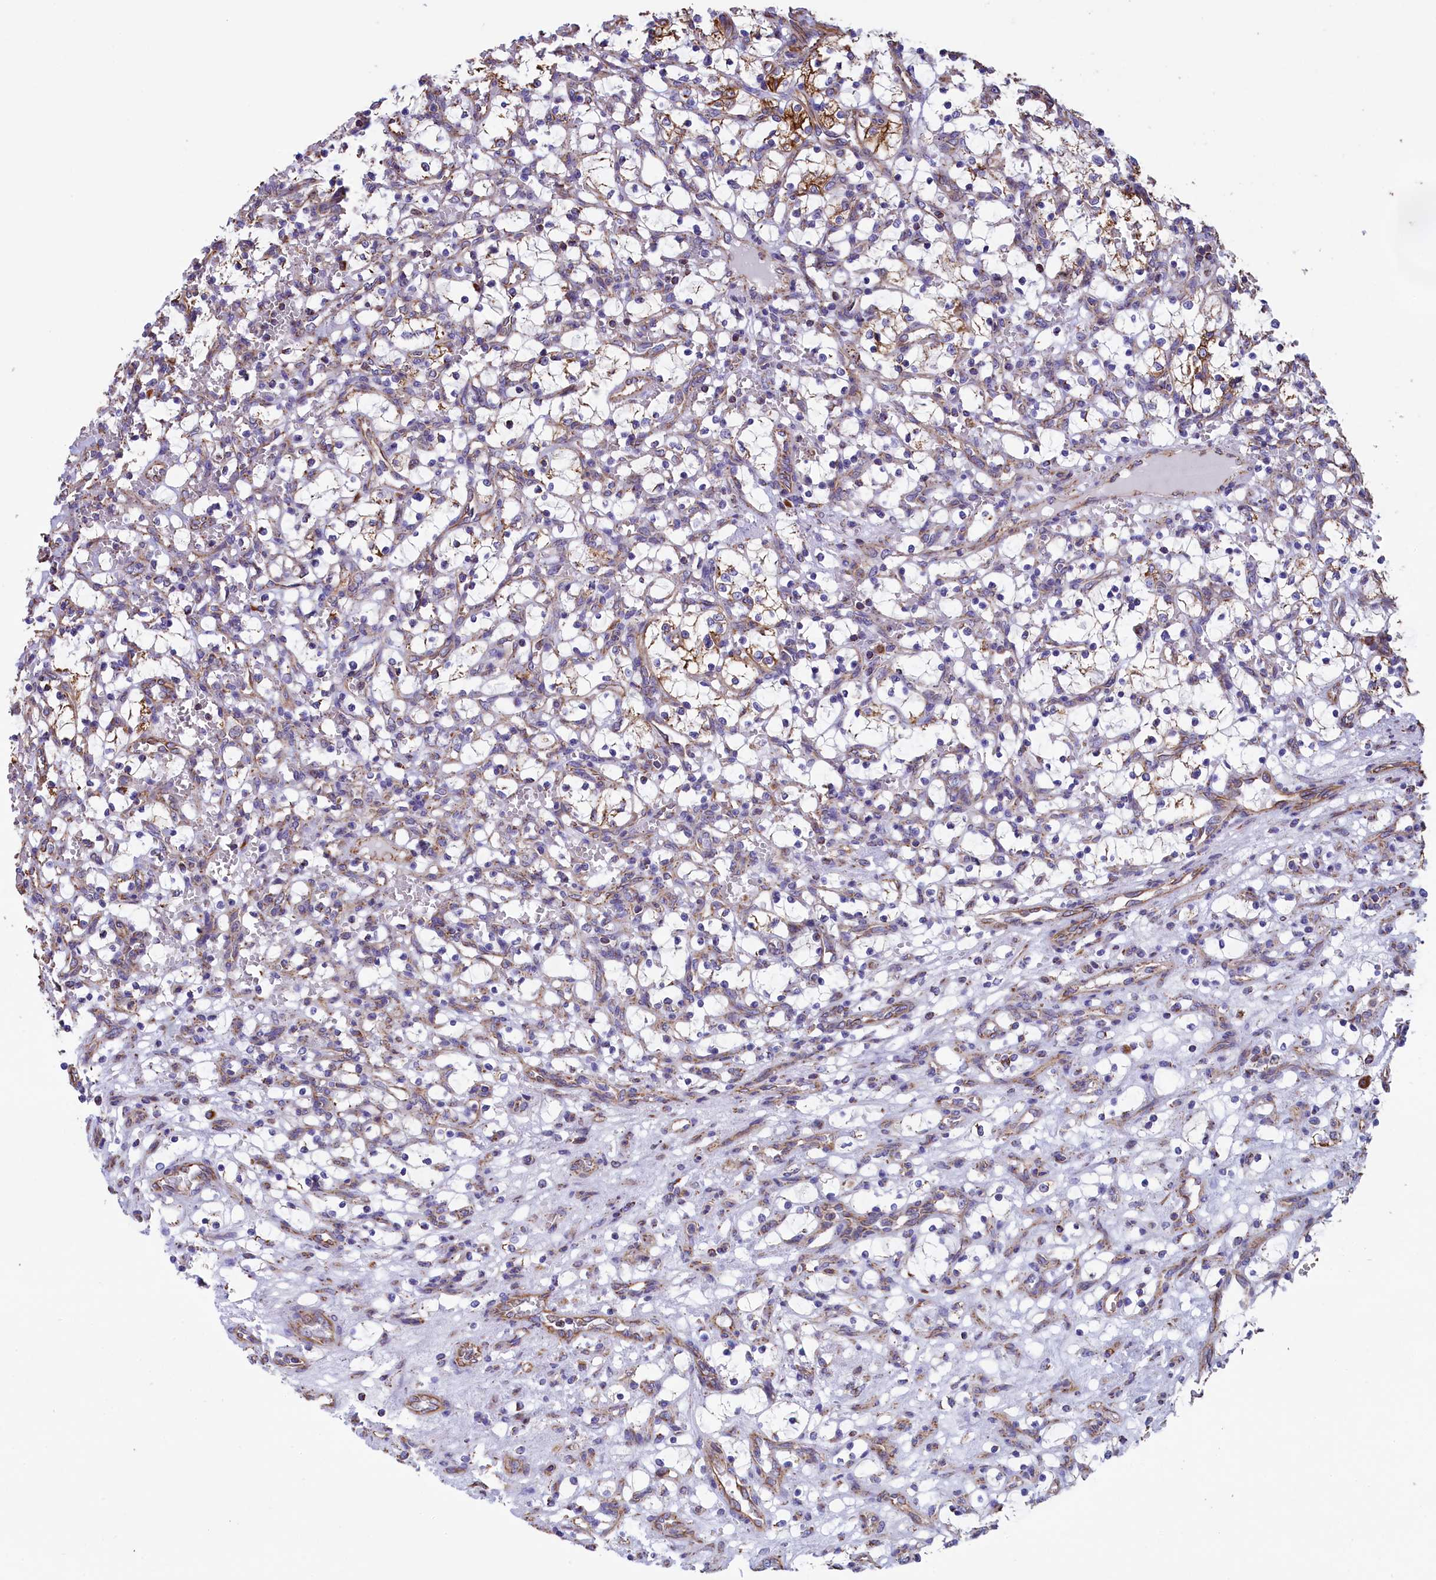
{"staining": {"intensity": "moderate", "quantity": "<25%", "location": "cytoplasmic/membranous"}, "tissue": "renal cancer", "cell_type": "Tumor cells", "image_type": "cancer", "snomed": [{"axis": "morphology", "description": "Adenocarcinoma, NOS"}, {"axis": "topography", "description": "Kidney"}], "caption": "IHC photomicrograph of human renal cancer stained for a protein (brown), which reveals low levels of moderate cytoplasmic/membranous positivity in about <25% of tumor cells.", "gene": "GATB", "patient": {"sex": "female", "age": 69}}